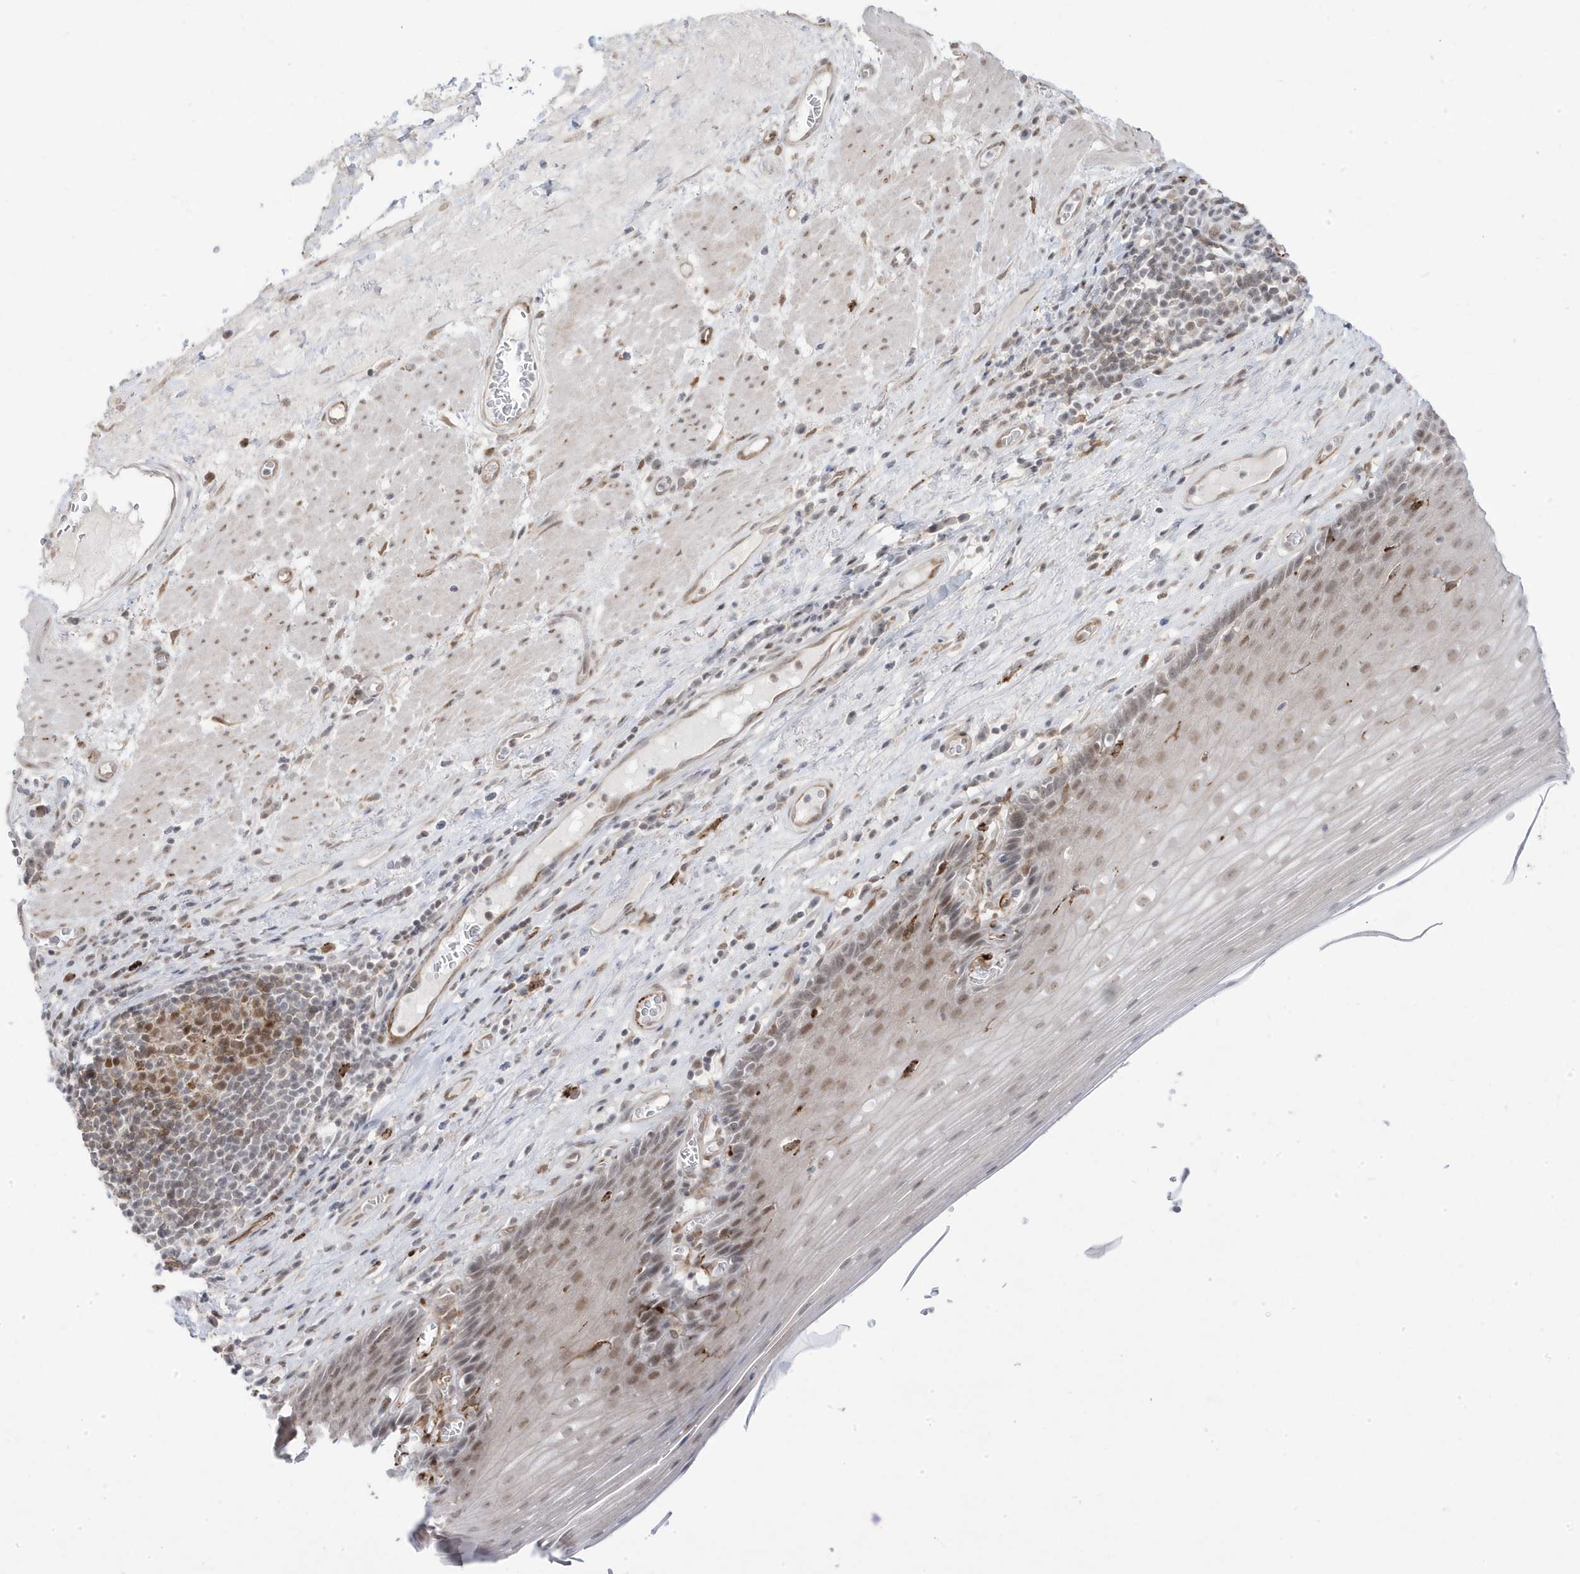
{"staining": {"intensity": "weak", "quantity": ">75%", "location": "nuclear"}, "tissue": "esophagus", "cell_type": "Squamous epithelial cells", "image_type": "normal", "snomed": [{"axis": "morphology", "description": "Normal tissue, NOS"}, {"axis": "topography", "description": "Esophagus"}], "caption": "Human esophagus stained with a brown dye reveals weak nuclear positive expression in about >75% of squamous epithelial cells.", "gene": "ADAMTSL3", "patient": {"sex": "male", "age": 62}}